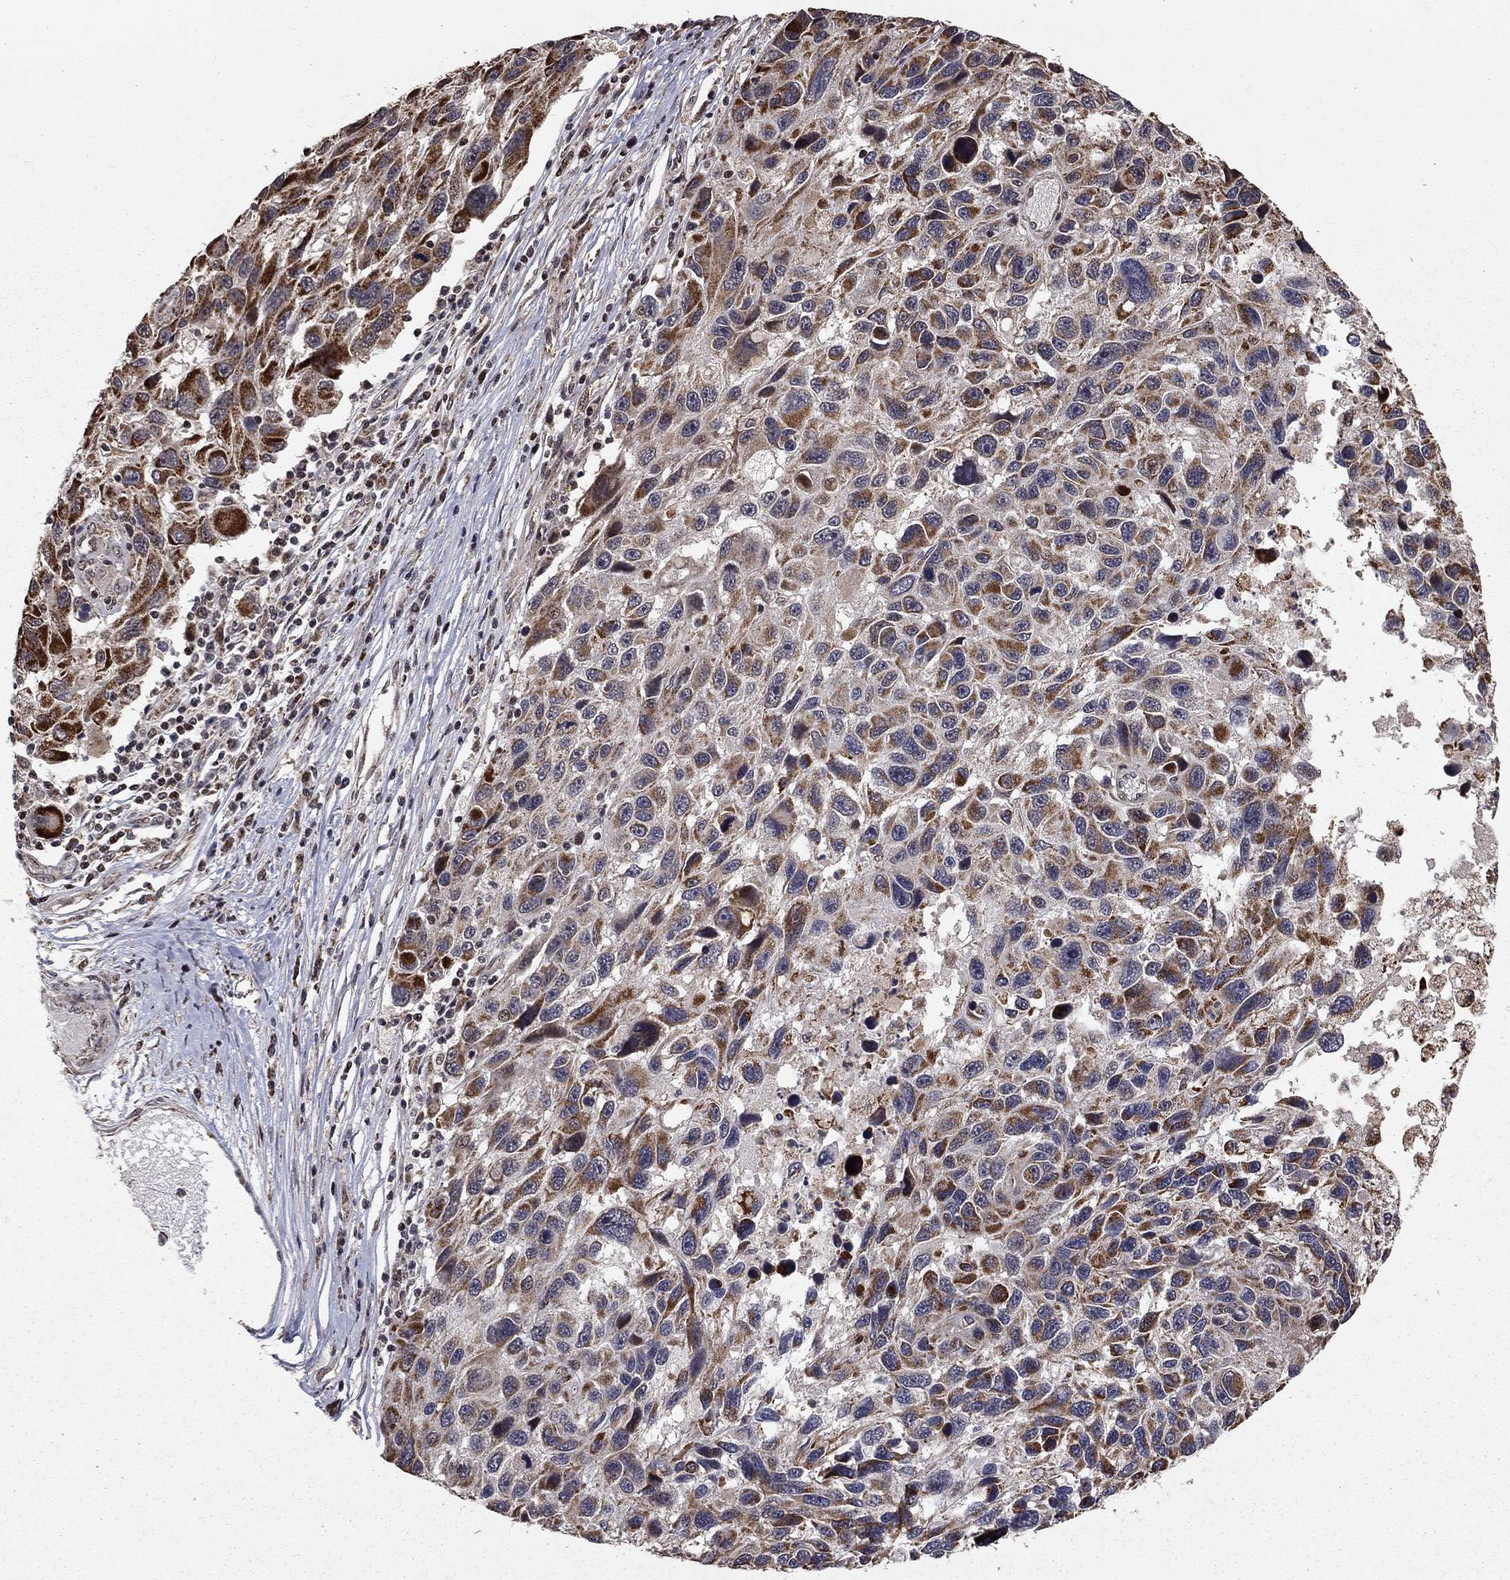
{"staining": {"intensity": "moderate", "quantity": ">75%", "location": "cytoplasmic/membranous"}, "tissue": "melanoma", "cell_type": "Tumor cells", "image_type": "cancer", "snomed": [{"axis": "morphology", "description": "Malignant melanoma, NOS"}, {"axis": "topography", "description": "Skin"}], "caption": "A micrograph of malignant melanoma stained for a protein demonstrates moderate cytoplasmic/membranous brown staining in tumor cells.", "gene": "ACOT13", "patient": {"sex": "male", "age": 53}}